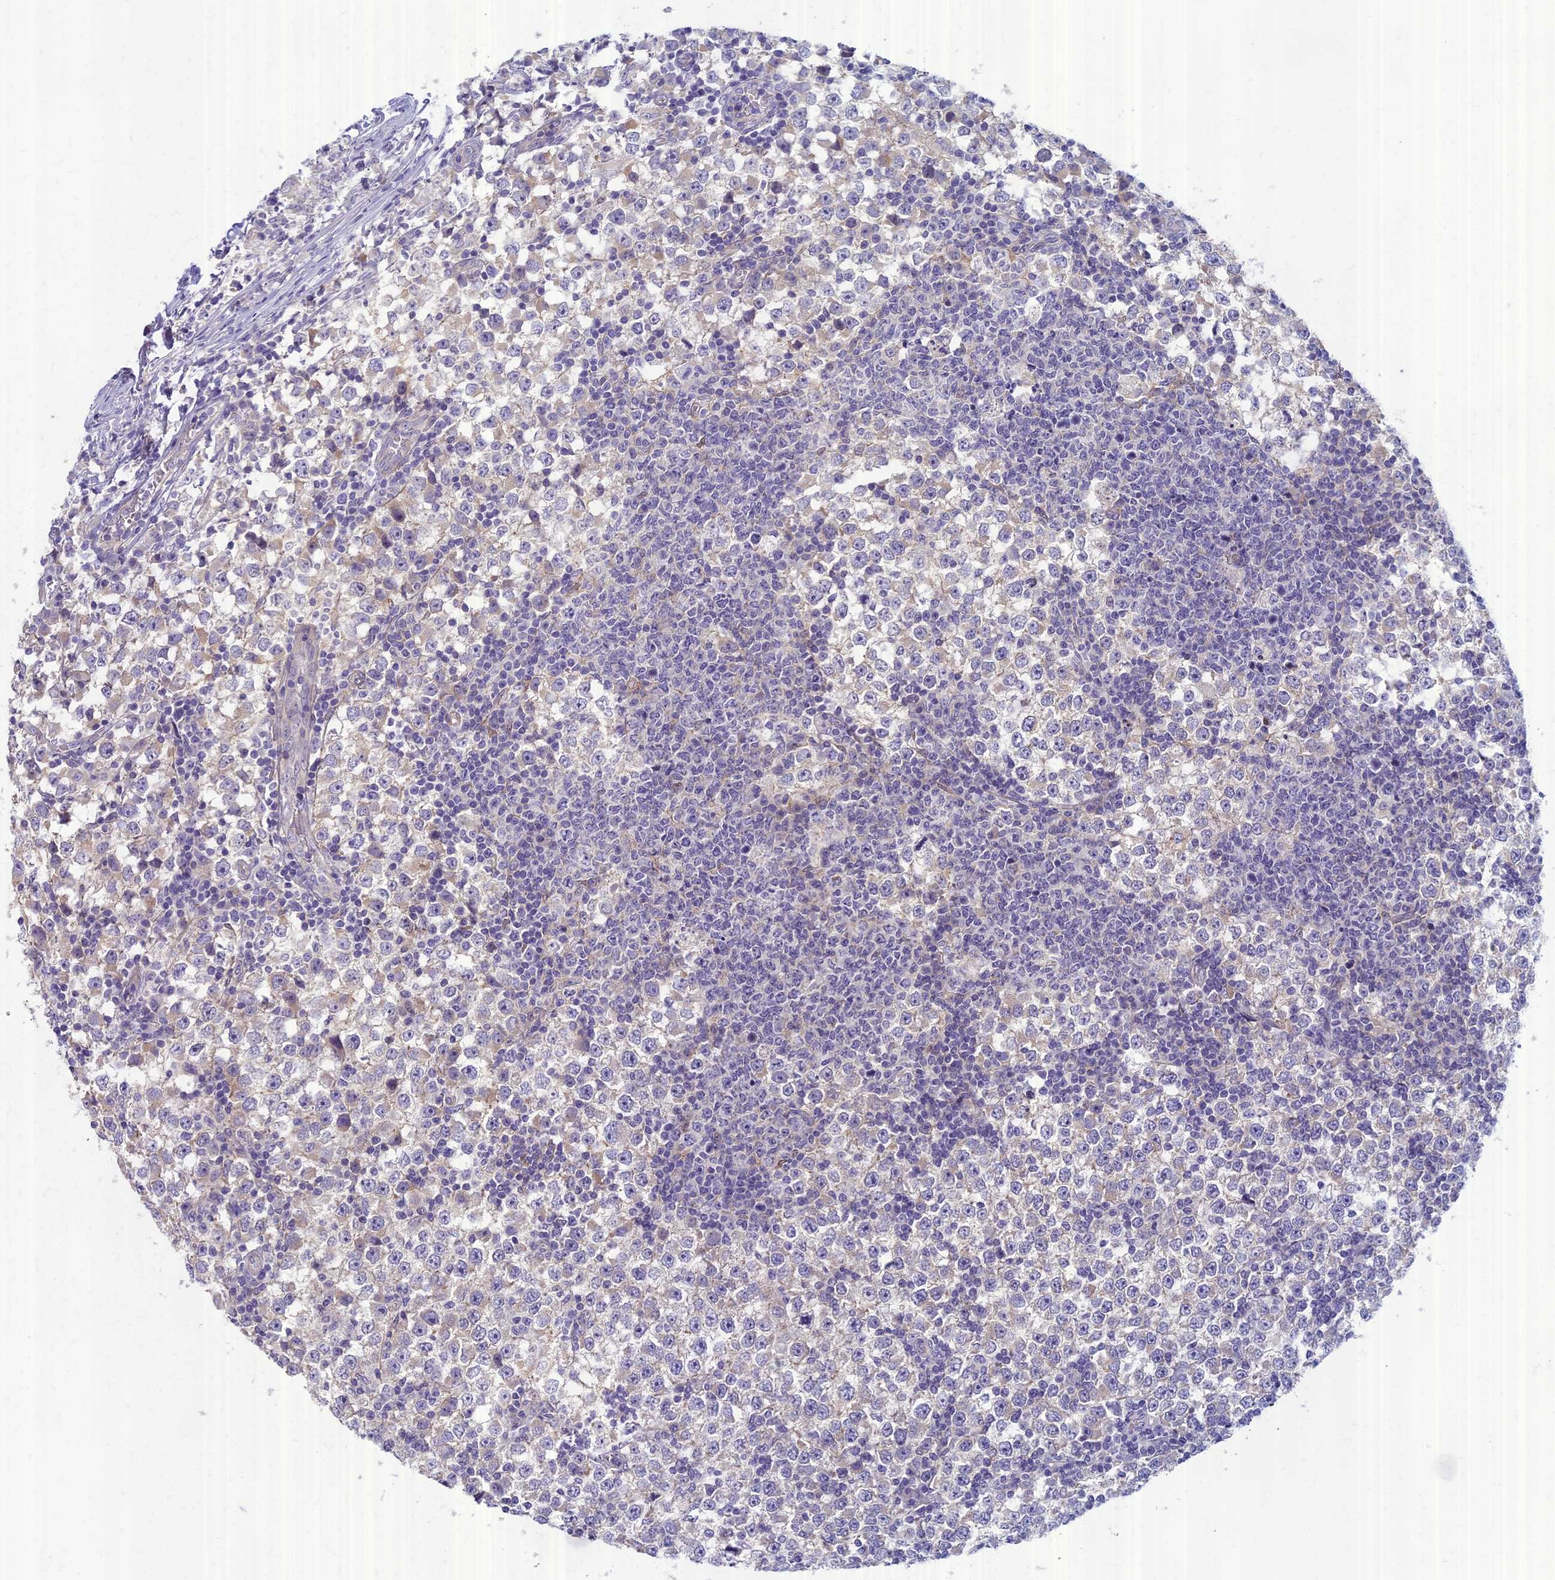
{"staining": {"intensity": "weak", "quantity": "<25%", "location": "cytoplasmic/membranous"}, "tissue": "testis cancer", "cell_type": "Tumor cells", "image_type": "cancer", "snomed": [{"axis": "morphology", "description": "Seminoma, NOS"}, {"axis": "topography", "description": "Testis"}], "caption": "A high-resolution photomicrograph shows immunohistochemistry staining of testis cancer, which demonstrates no significant positivity in tumor cells.", "gene": "AP4E1", "patient": {"sex": "male", "age": 65}}